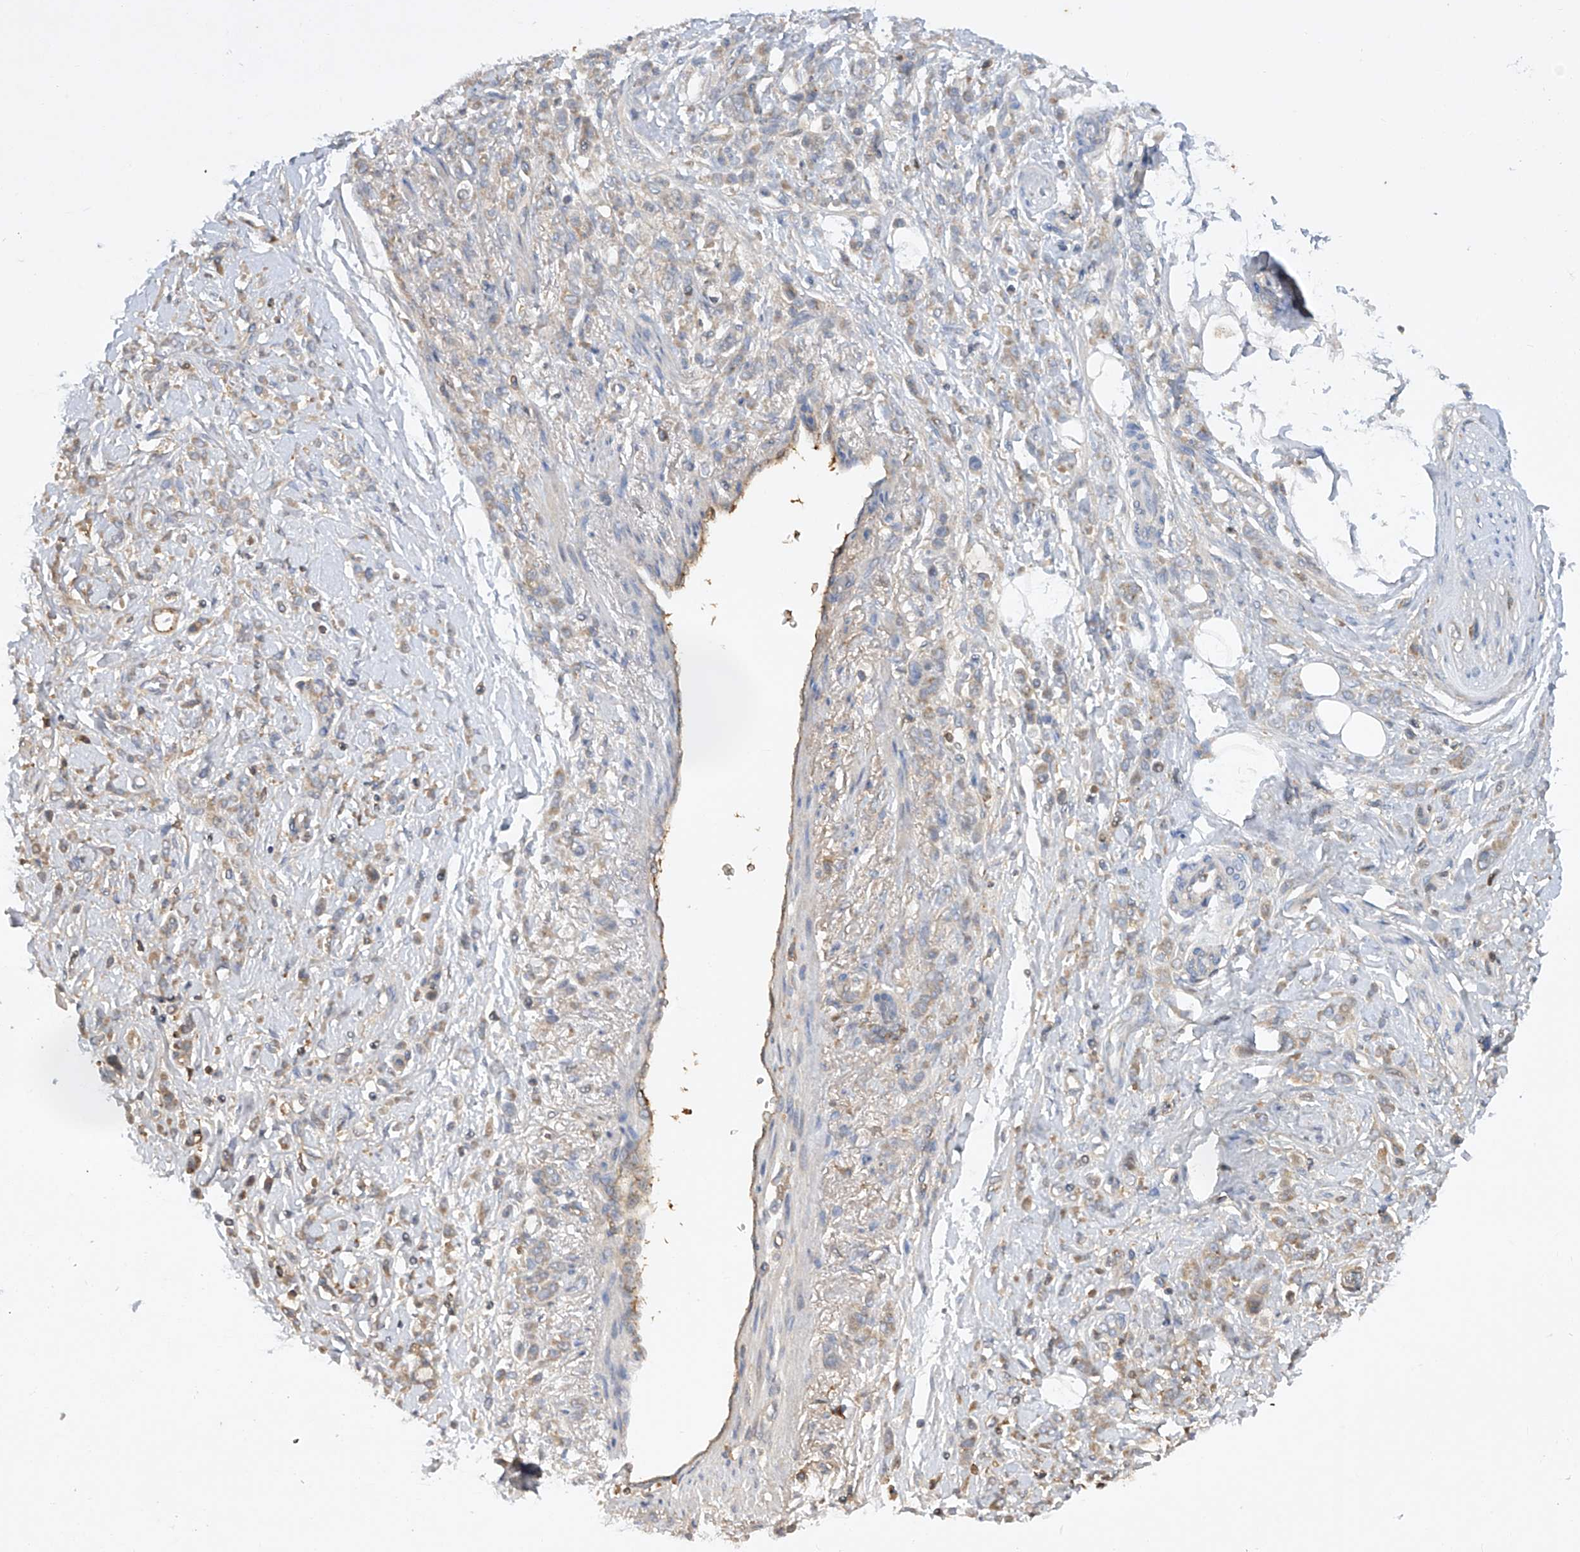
{"staining": {"intensity": "weak", "quantity": "25%-75%", "location": "cytoplasmic/membranous"}, "tissue": "stomach cancer", "cell_type": "Tumor cells", "image_type": "cancer", "snomed": [{"axis": "morphology", "description": "Normal tissue, NOS"}, {"axis": "morphology", "description": "Adenocarcinoma, NOS"}, {"axis": "topography", "description": "Stomach"}], "caption": "IHC staining of stomach cancer (adenocarcinoma), which demonstrates low levels of weak cytoplasmic/membranous expression in approximately 25%-75% of tumor cells indicating weak cytoplasmic/membranous protein expression. The staining was performed using DAB (brown) for protein detection and nuclei were counterstained in hematoxylin (blue).", "gene": "HAS3", "patient": {"sex": "male", "age": 82}}